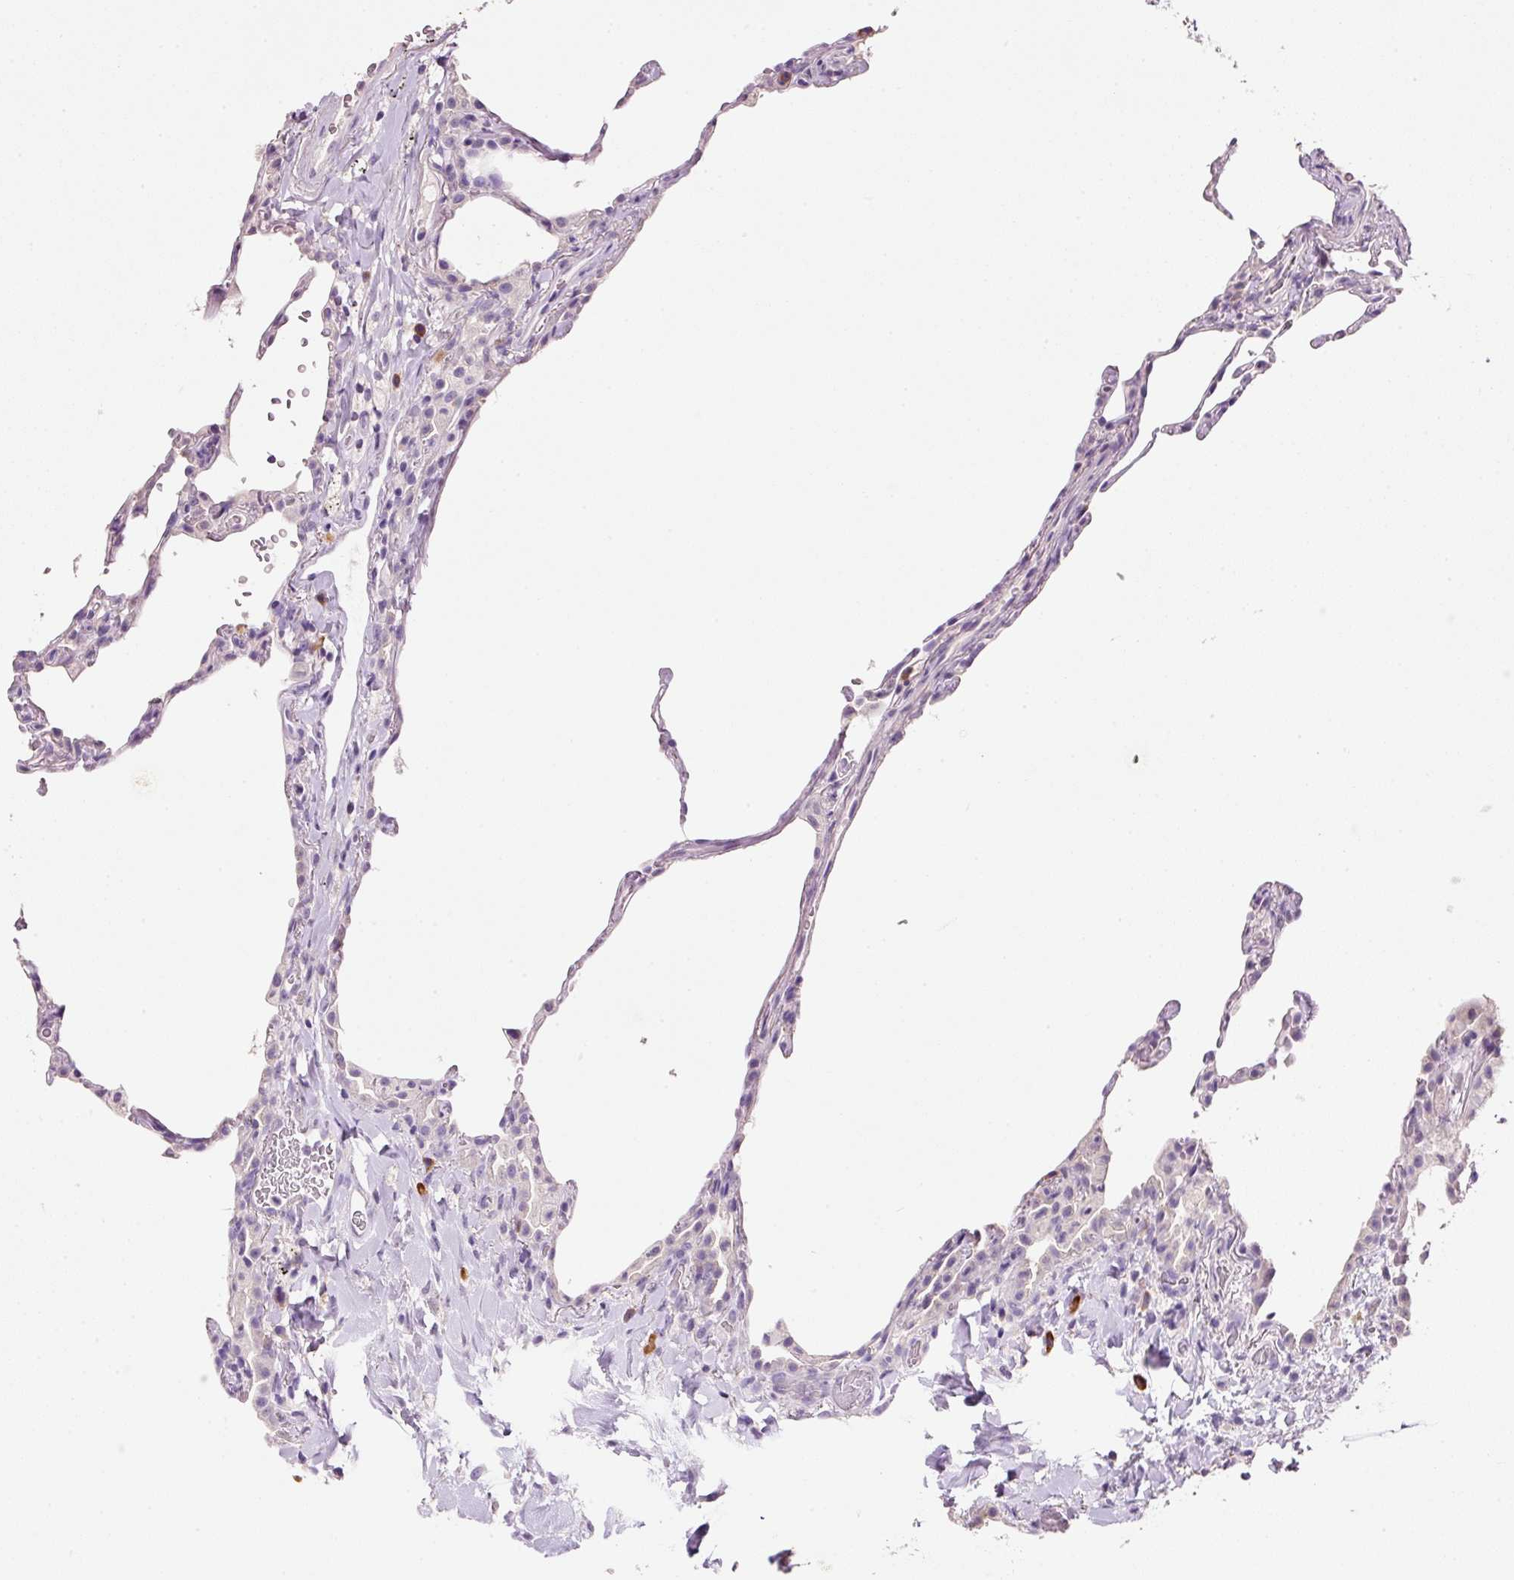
{"staining": {"intensity": "negative", "quantity": "none", "location": "none"}, "tissue": "lung", "cell_type": "Alveolar cells", "image_type": "normal", "snomed": [{"axis": "morphology", "description": "Normal tissue, NOS"}, {"axis": "topography", "description": "Lung"}], "caption": "Immunohistochemistry (IHC) of benign human lung demonstrates no positivity in alveolar cells.", "gene": "TENT5C", "patient": {"sex": "female", "age": 57}}